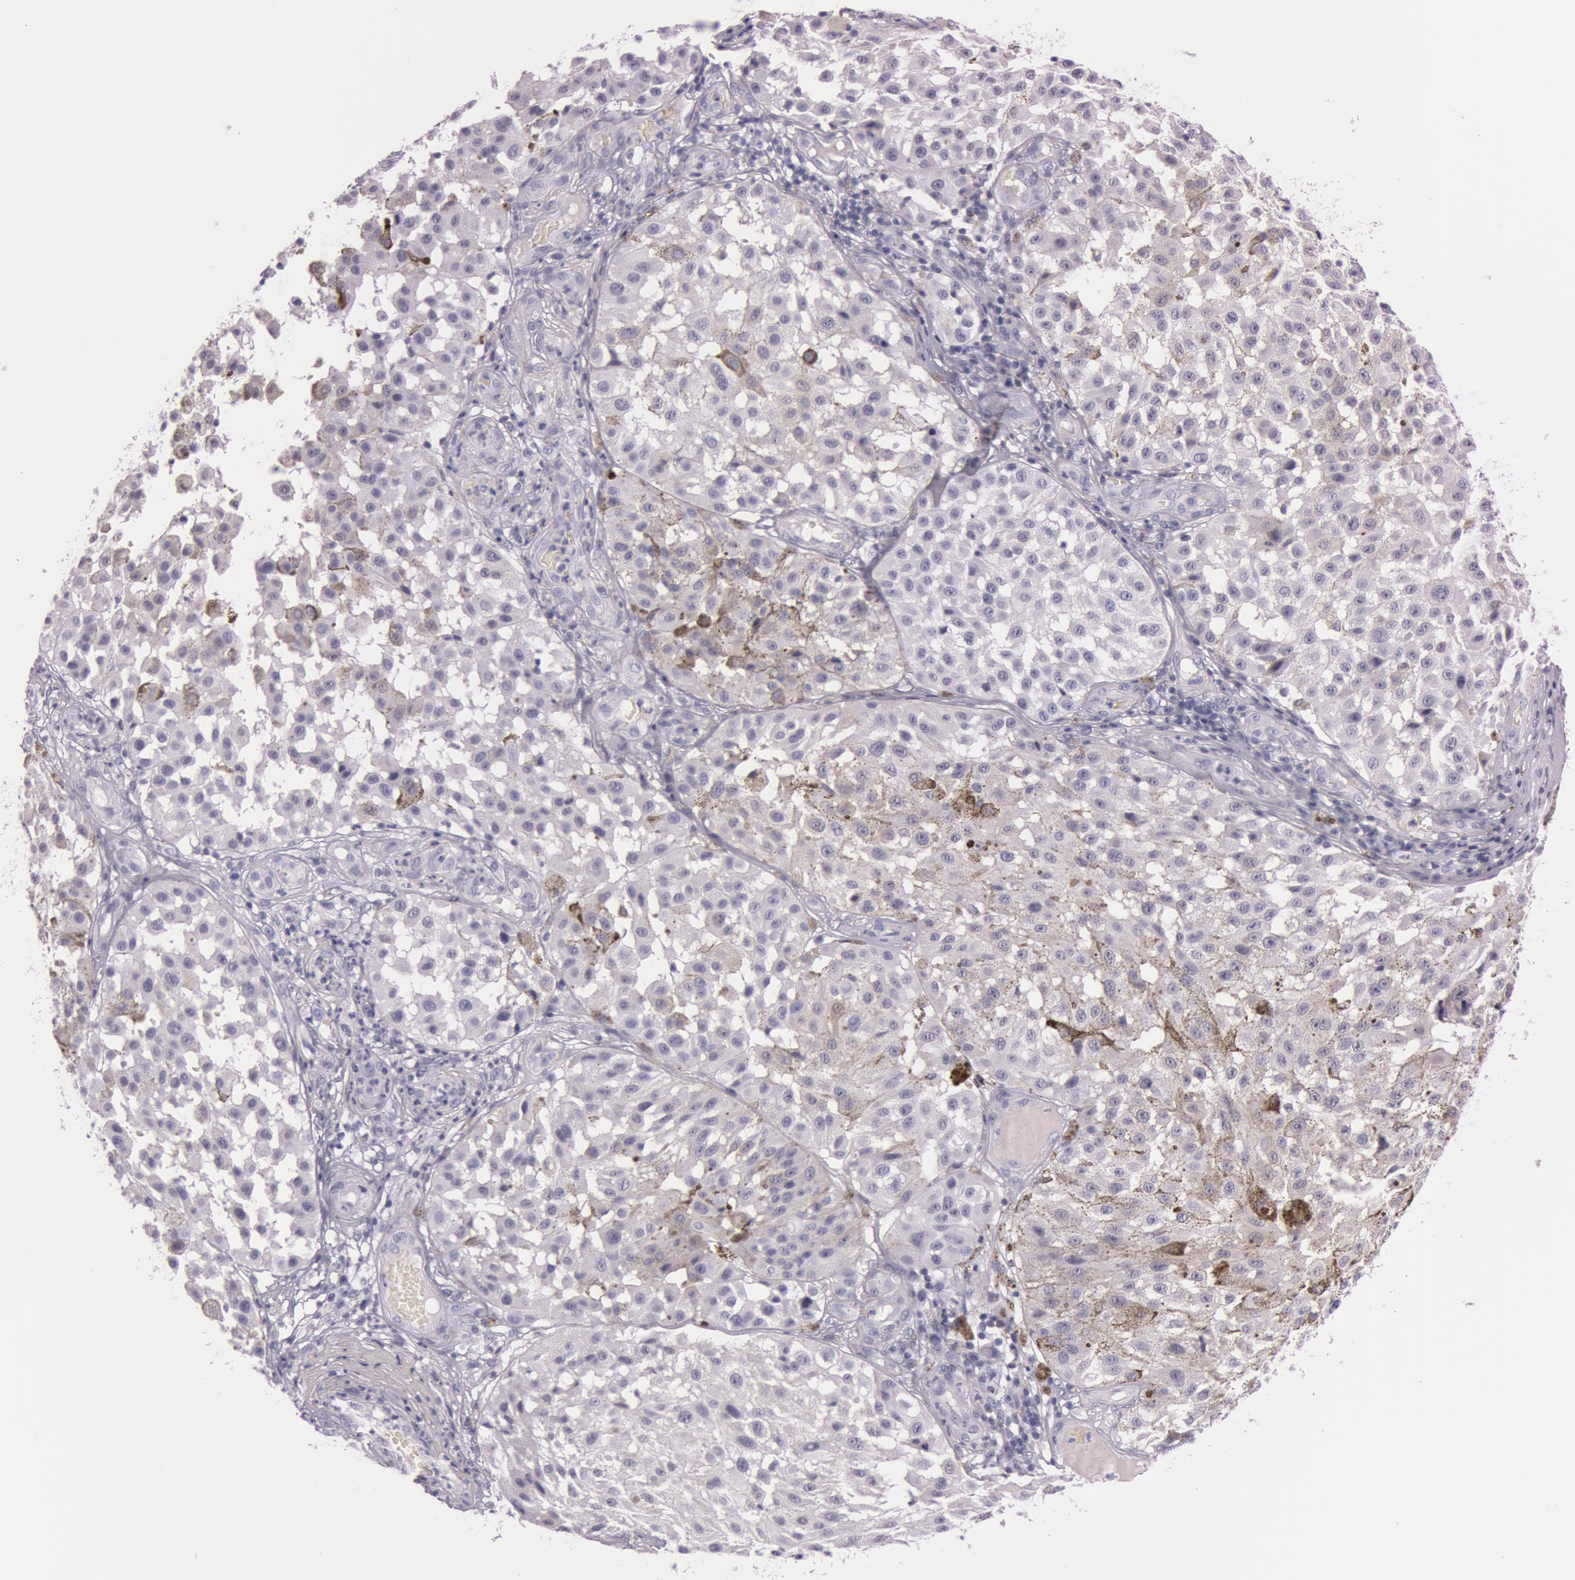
{"staining": {"intensity": "negative", "quantity": "none", "location": "none"}, "tissue": "melanoma", "cell_type": "Tumor cells", "image_type": "cancer", "snomed": [{"axis": "morphology", "description": "Malignant melanoma, NOS"}, {"axis": "topography", "description": "Skin"}], "caption": "An image of human malignant melanoma is negative for staining in tumor cells.", "gene": "S100A7", "patient": {"sex": "female", "age": 64}}